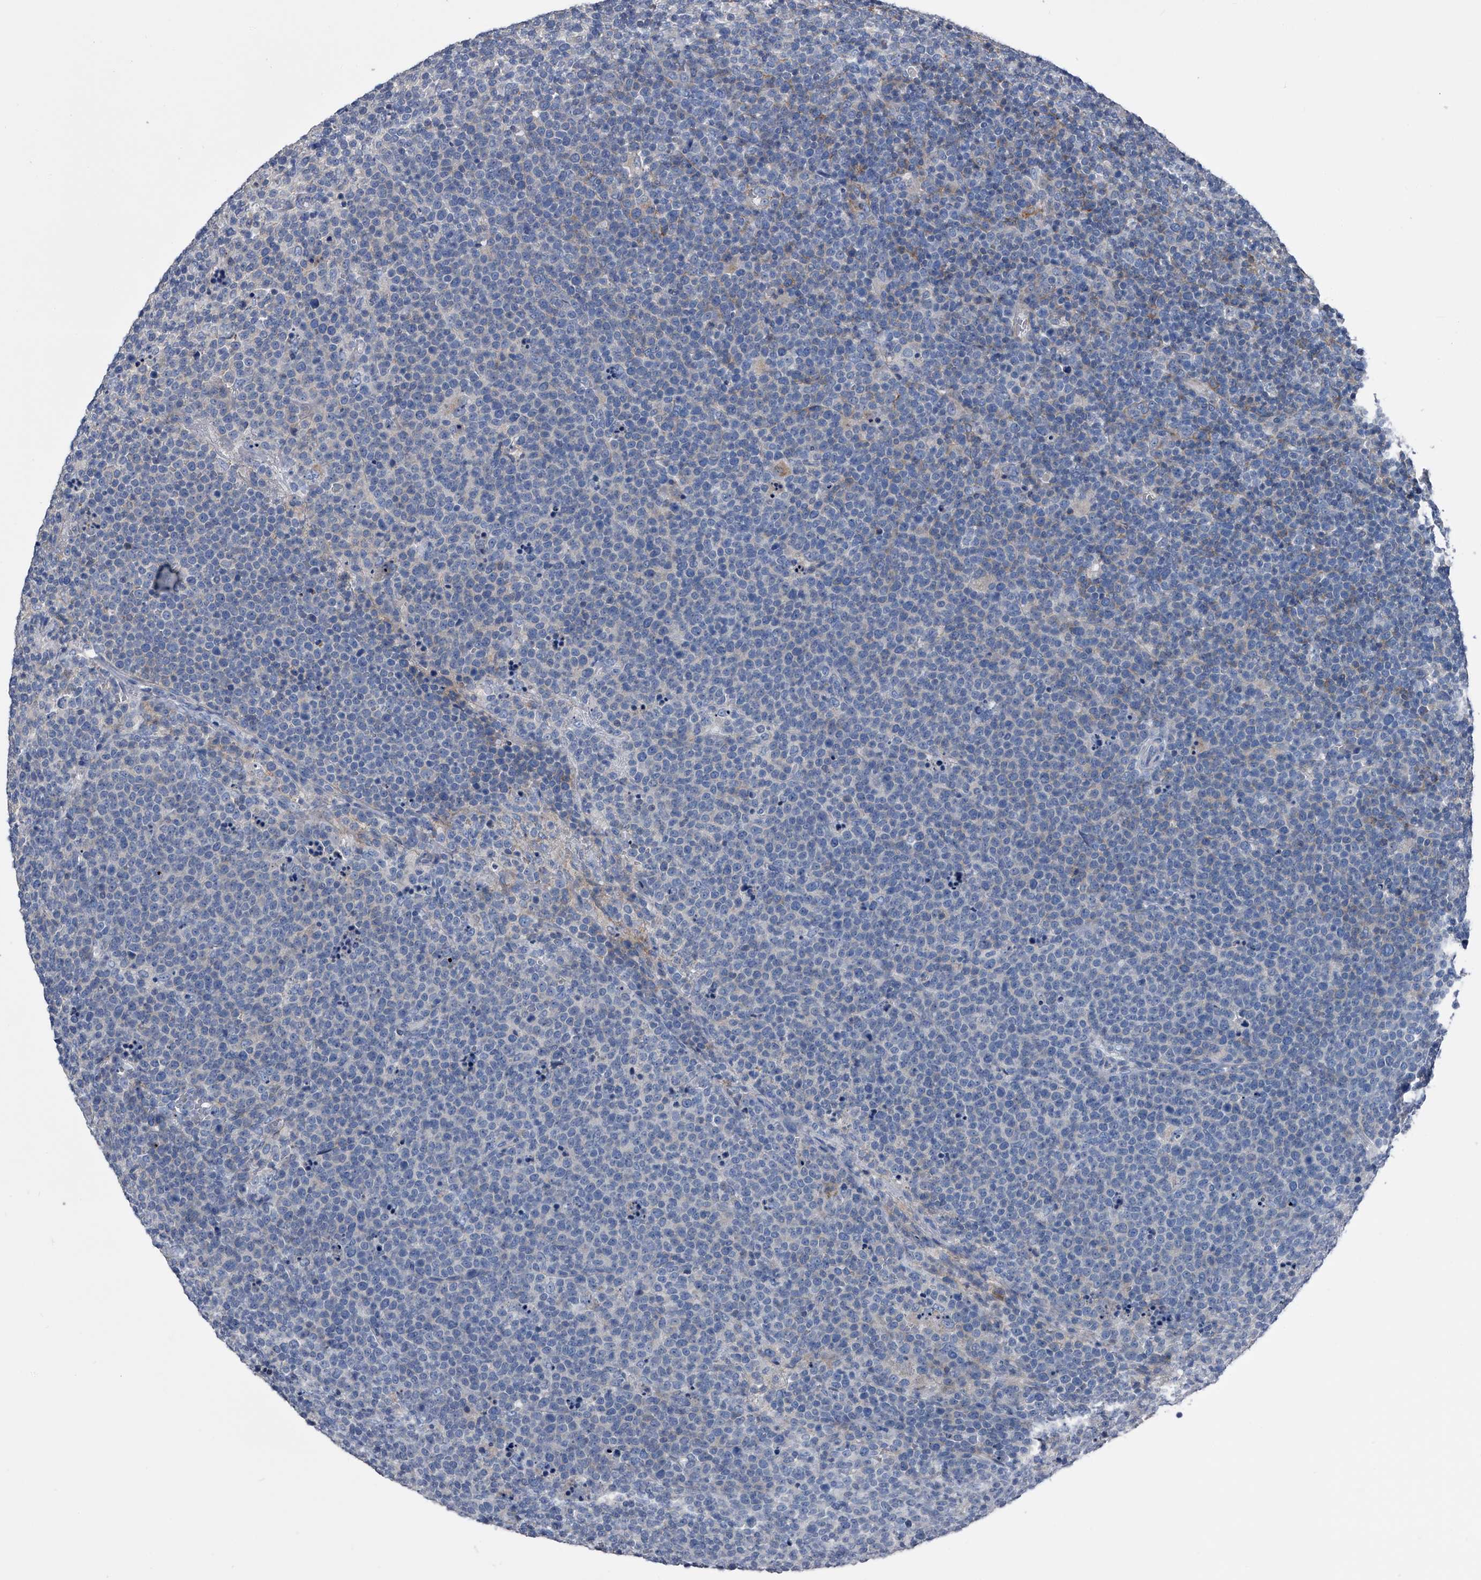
{"staining": {"intensity": "negative", "quantity": "none", "location": "none"}, "tissue": "lymphoma", "cell_type": "Tumor cells", "image_type": "cancer", "snomed": [{"axis": "morphology", "description": "Malignant lymphoma, non-Hodgkin's type, High grade"}, {"axis": "topography", "description": "Lymph node"}], "caption": "A high-resolution micrograph shows immunohistochemistry staining of high-grade malignant lymphoma, non-Hodgkin's type, which displays no significant positivity in tumor cells. (Immunohistochemistry, brightfield microscopy, high magnification).", "gene": "KIF13A", "patient": {"sex": "male", "age": 61}}